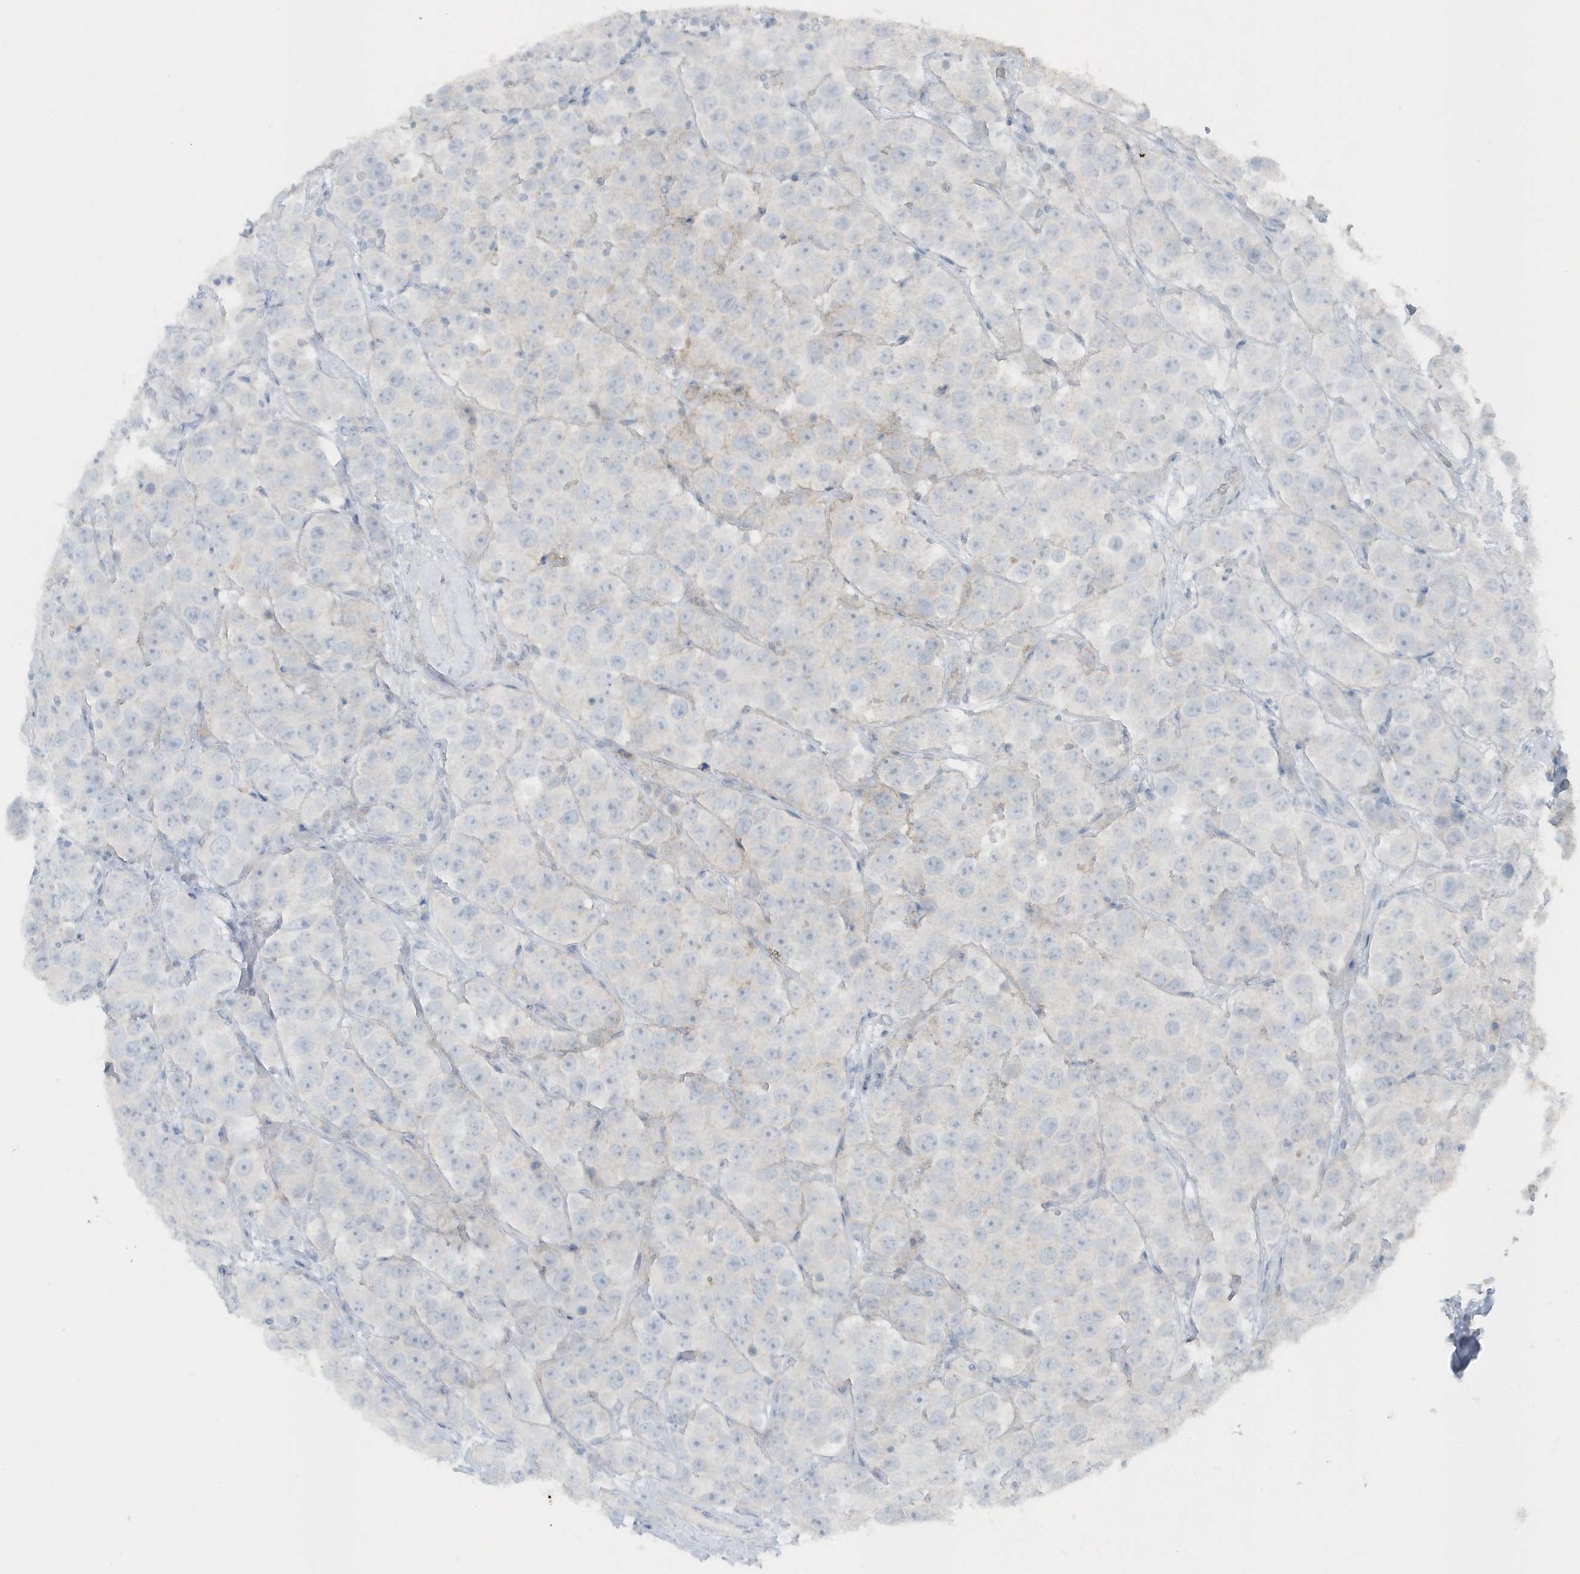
{"staining": {"intensity": "negative", "quantity": "none", "location": "none"}, "tissue": "testis cancer", "cell_type": "Tumor cells", "image_type": "cancer", "snomed": [{"axis": "morphology", "description": "Seminoma, NOS"}, {"axis": "topography", "description": "Testis"}], "caption": "Protein analysis of testis seminoma displays no significant expression in tumor cells.", "gene": "ACTC1", "patient": {"sex": "male", "age": 28}}